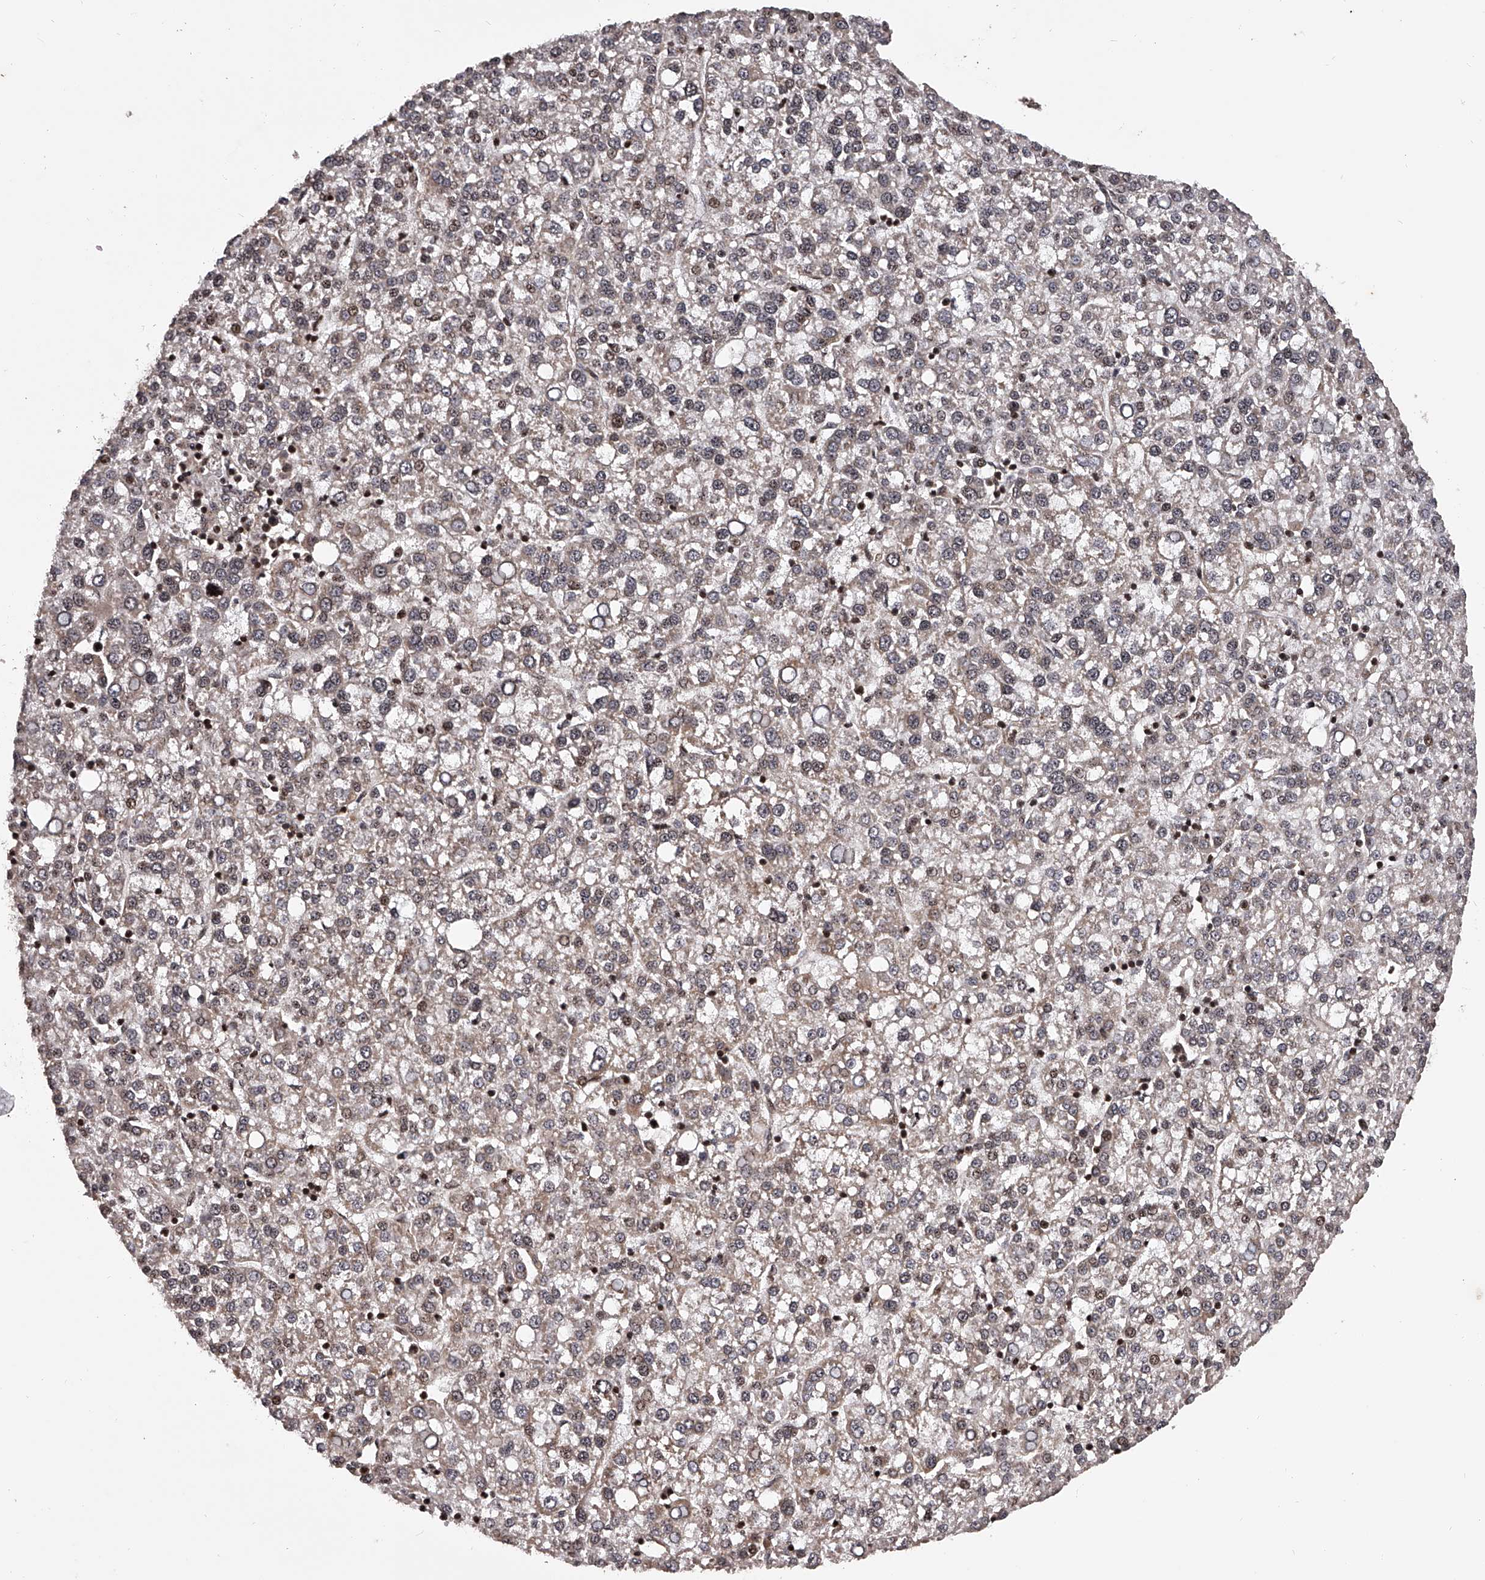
{"staining": {"intensity": "weak", "quantity": "25%-75%", "location": "cytoplasmic/membranous,nuclear"}, "tissue": "liver cancer", "cell_type": "Tumor cells", "image_type": "cancer", "snomed": [{"axis": "morphology", "description": "Carcinoma, Hepatocellular, NOS"}, {"axis": "topography", "description": "Liver"}], "caption": "There is low levels of weak cytoplasmic/membranous and nuclear staining in tumor cells of hepatocellular carcinoma (liver), as demonstrated by immunohistochemical staining (brown color).", "gene": "PFDN2", "patient": {"sex": "female", "age": 58}}